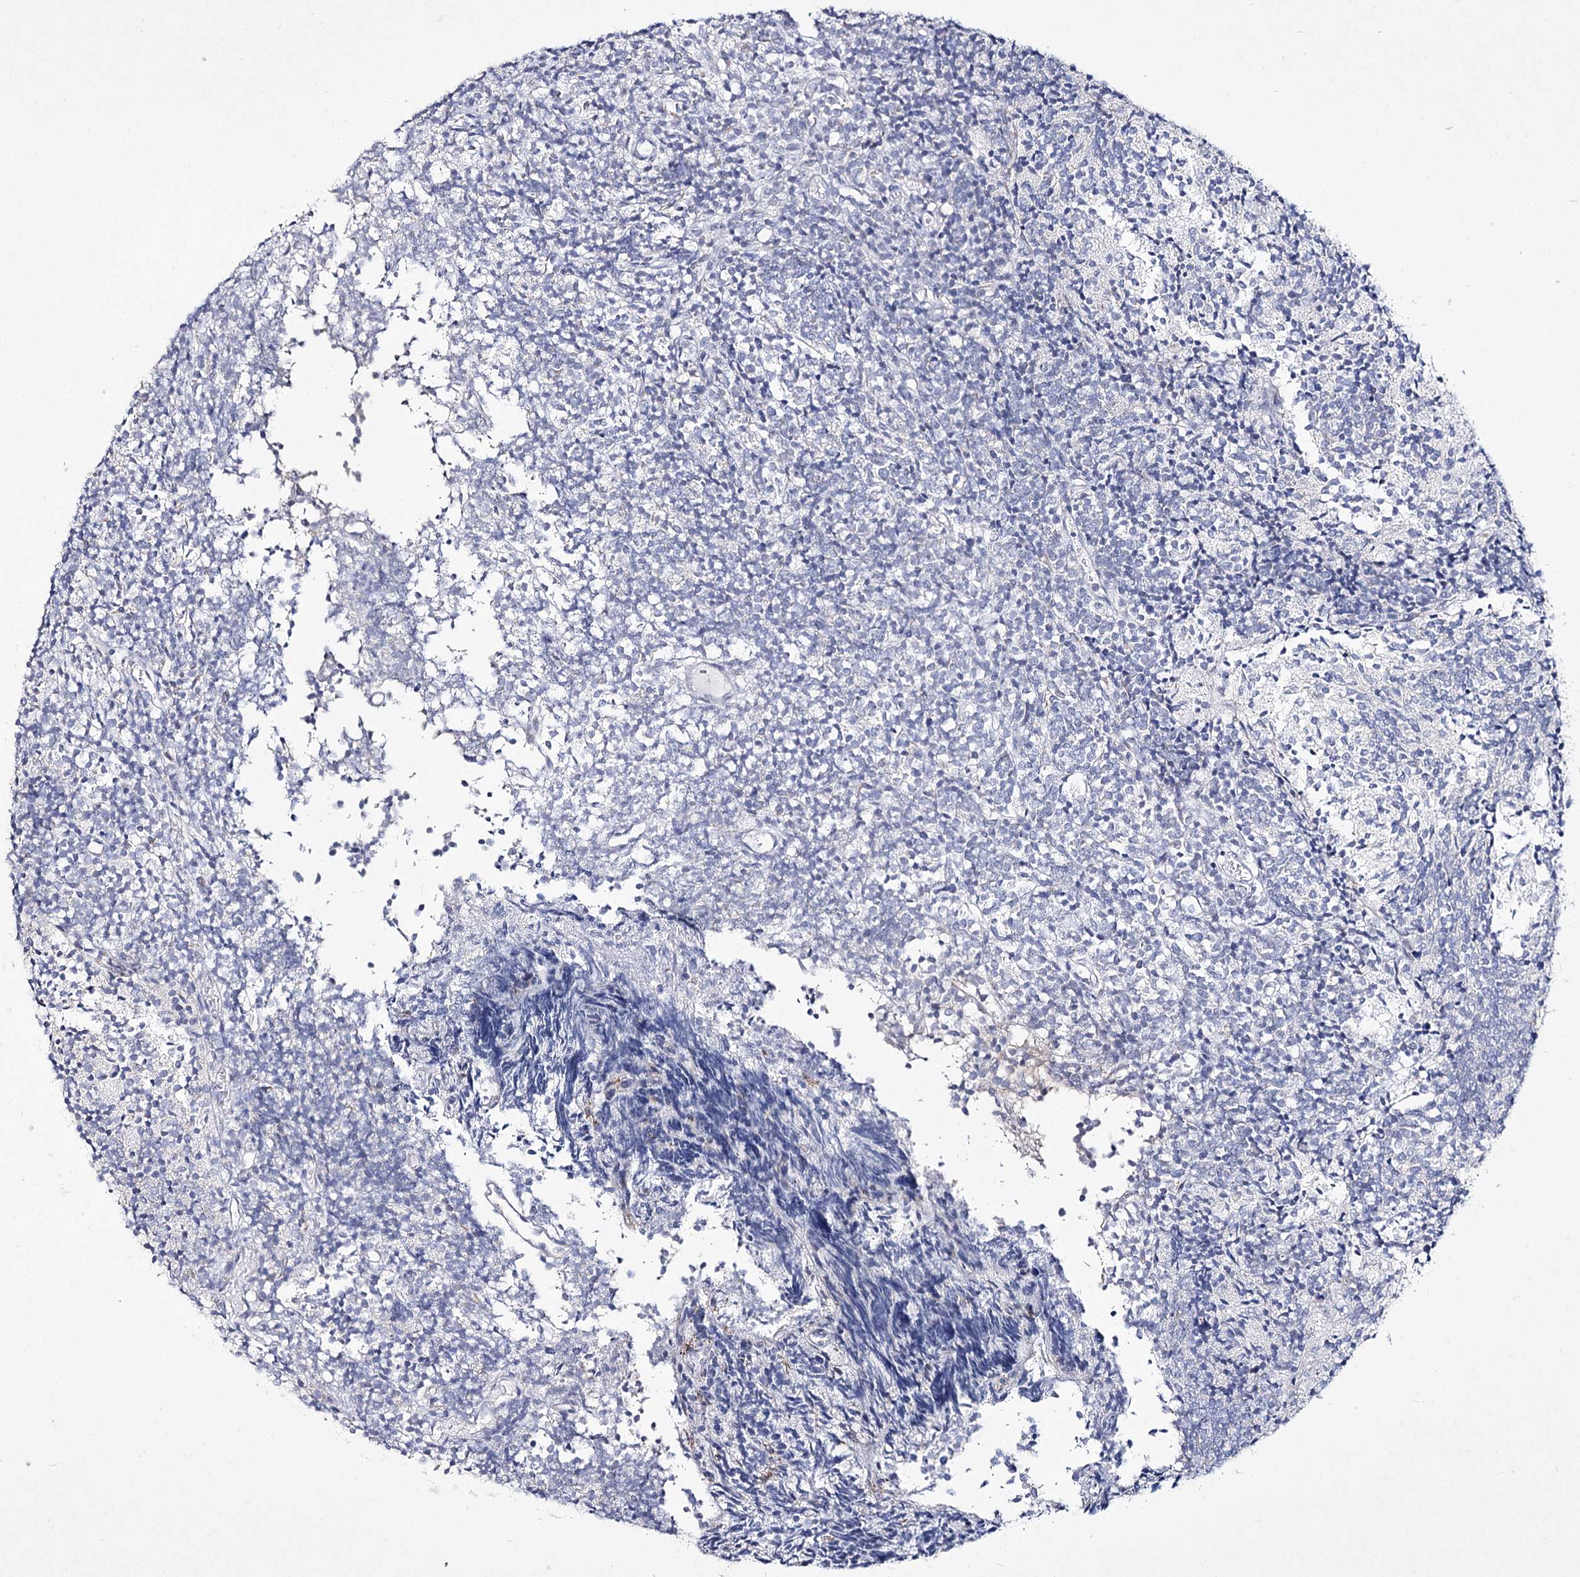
{"staining": {"intensity": "negative", "quantity": "none", "location": "none"}, "tissue": "glioma", "cell_type": "Tumor cells", "image_type": "cancer", "snomed": [{"axis": "morphology", "description": "Glioma, malignant, Low grade"}, {"axis": "topography", "description": "Brain"}], "caption": "High power microscopy micrograph of an immunohistochemistry (IHC) micrograph of glioma, revealing no significant expression in tumor cells.", "gene": "NIPAL4", "patient": {"sex": "female", "age": 1}}